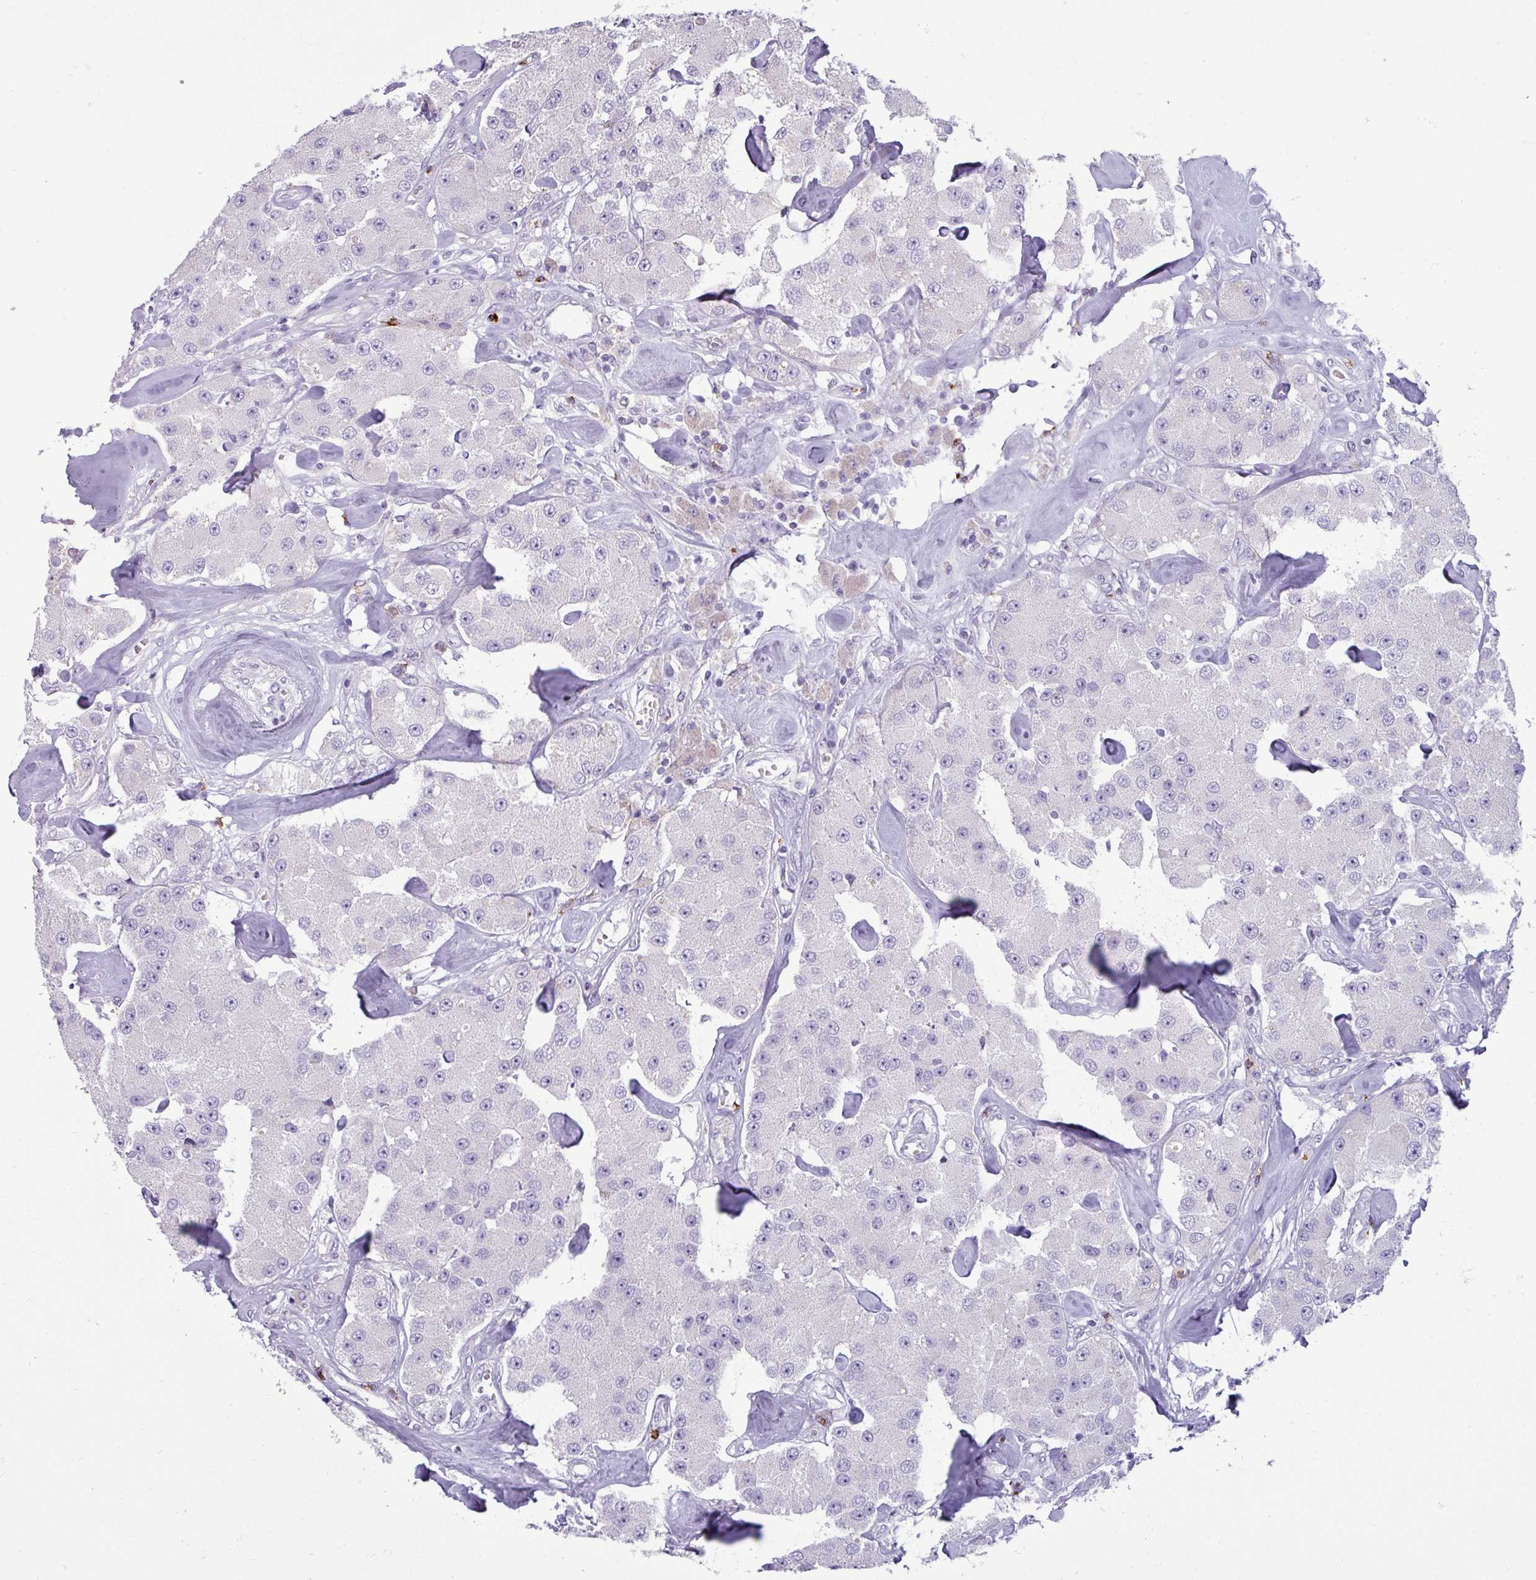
{"staining": {"intensity": "negative", "quantity": "none", "location": "none"}, "tissue": "carcinoid", "cell_type": "Tumor cells", "image_type": "cancer", "snomed": [{"axis": "morphology", "description": "Carcinoid, malignant, NOS"}, {"axis": "topography", "description": "Pancreas"}], "caption": "Immunohistochemistry histopathology image of human malignant carcinoid stained for a protein (brown), which displays no expression in tumor cells.", "gene": "TRIM39", "patient": {"sex": "male", "age": 41}}